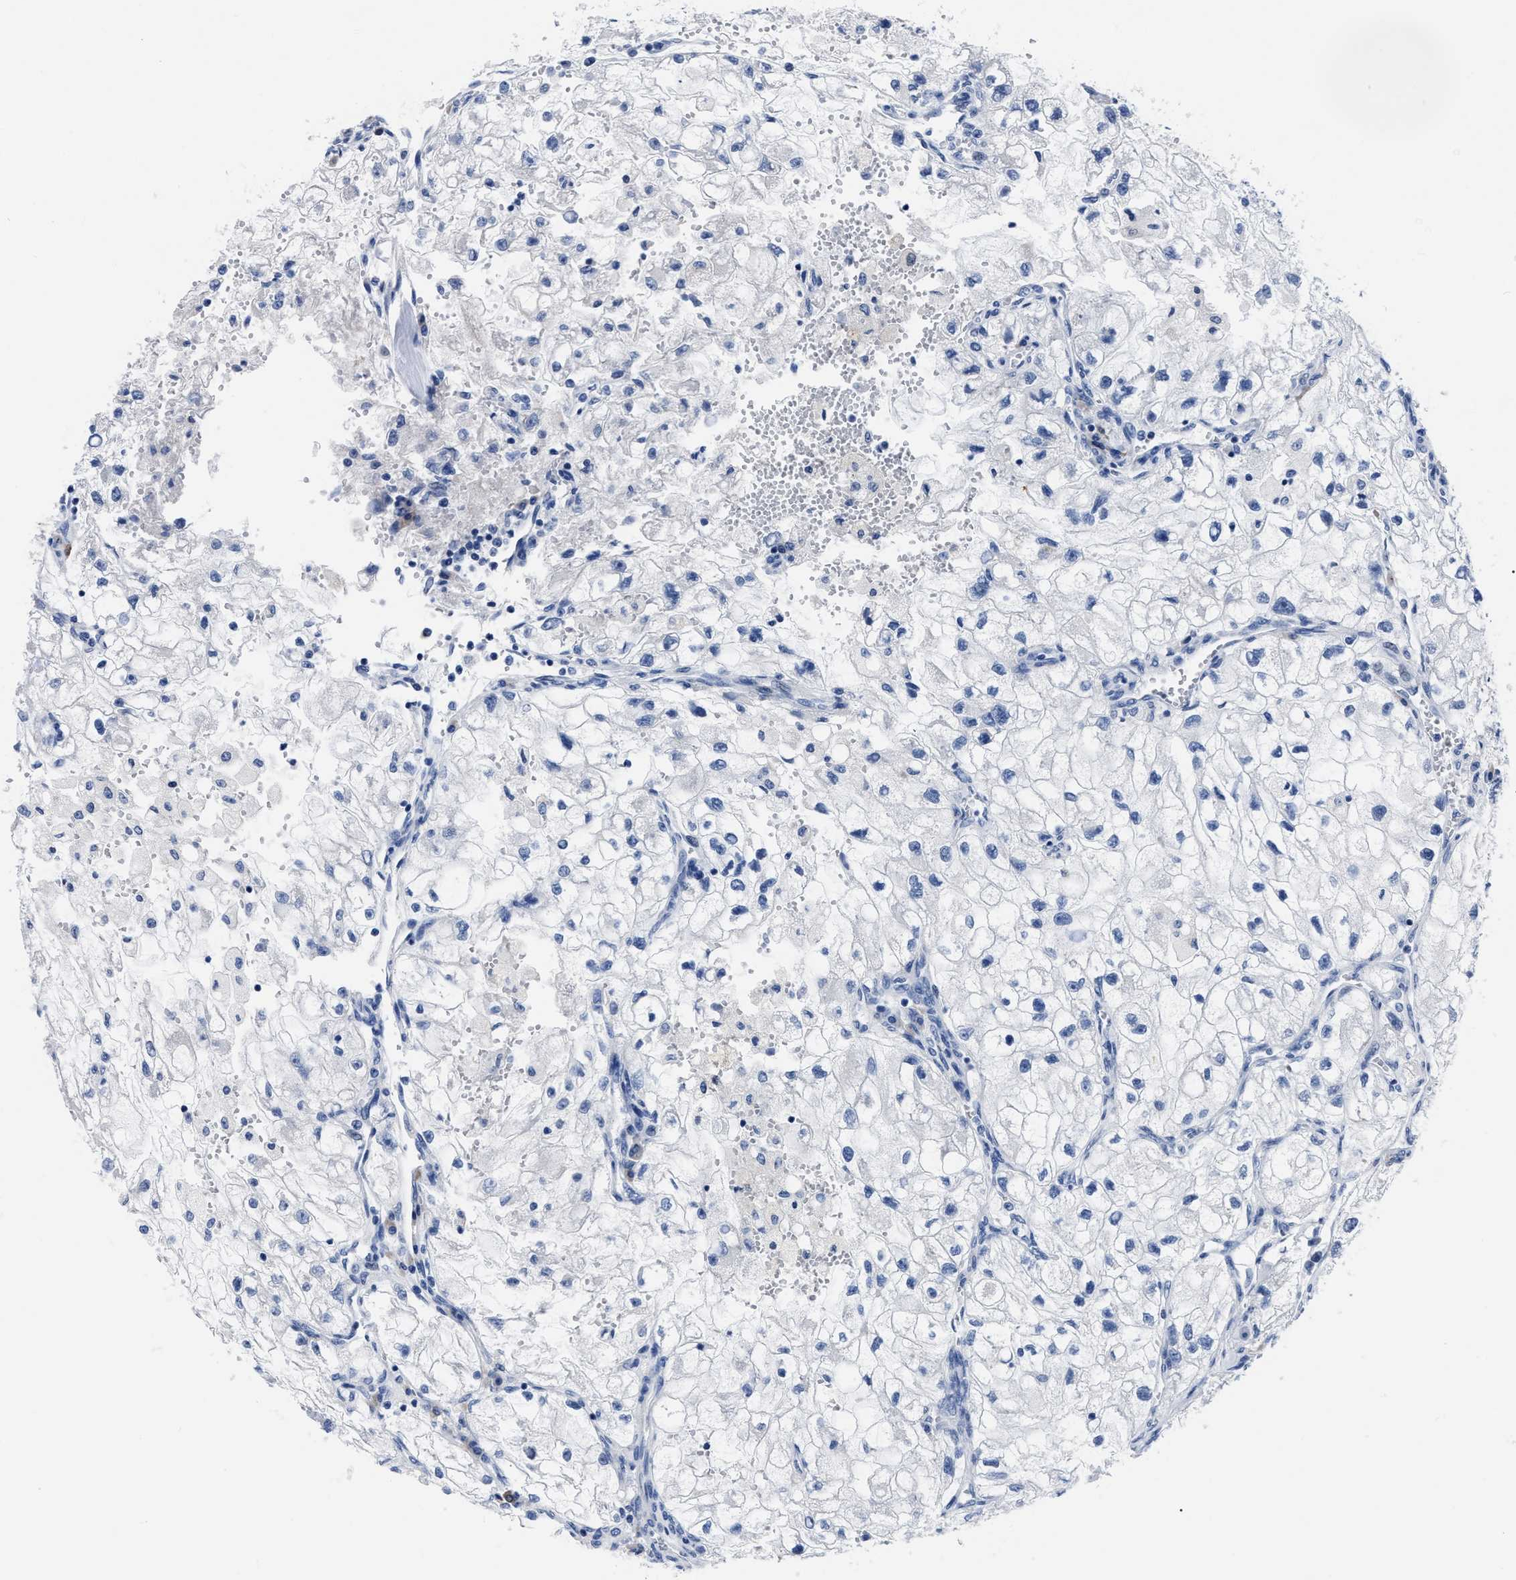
{"staining": {"intensity": "negative", "quantity": "none", "location": "none"}, "tissue": "renal cancer", "cell_type": "Tumor cells", "image_type": "cancer", "snomed": [{"axis": "morphology", "description": "Adenocarcinoma, NOS"}, {"axis": "topography", "description": "Kidney"}], "caption": "There is no significant staining in tumor cells of adenocarcinoma (renal). Brightfield microscopy of IHC stained with DAB (3,3'-diaminobenzidine) (brown) and hematoxylin (blue), captured at high magnification.", "gene": "MOV10L1", "patient": {"sex": "female", "age": 70}}